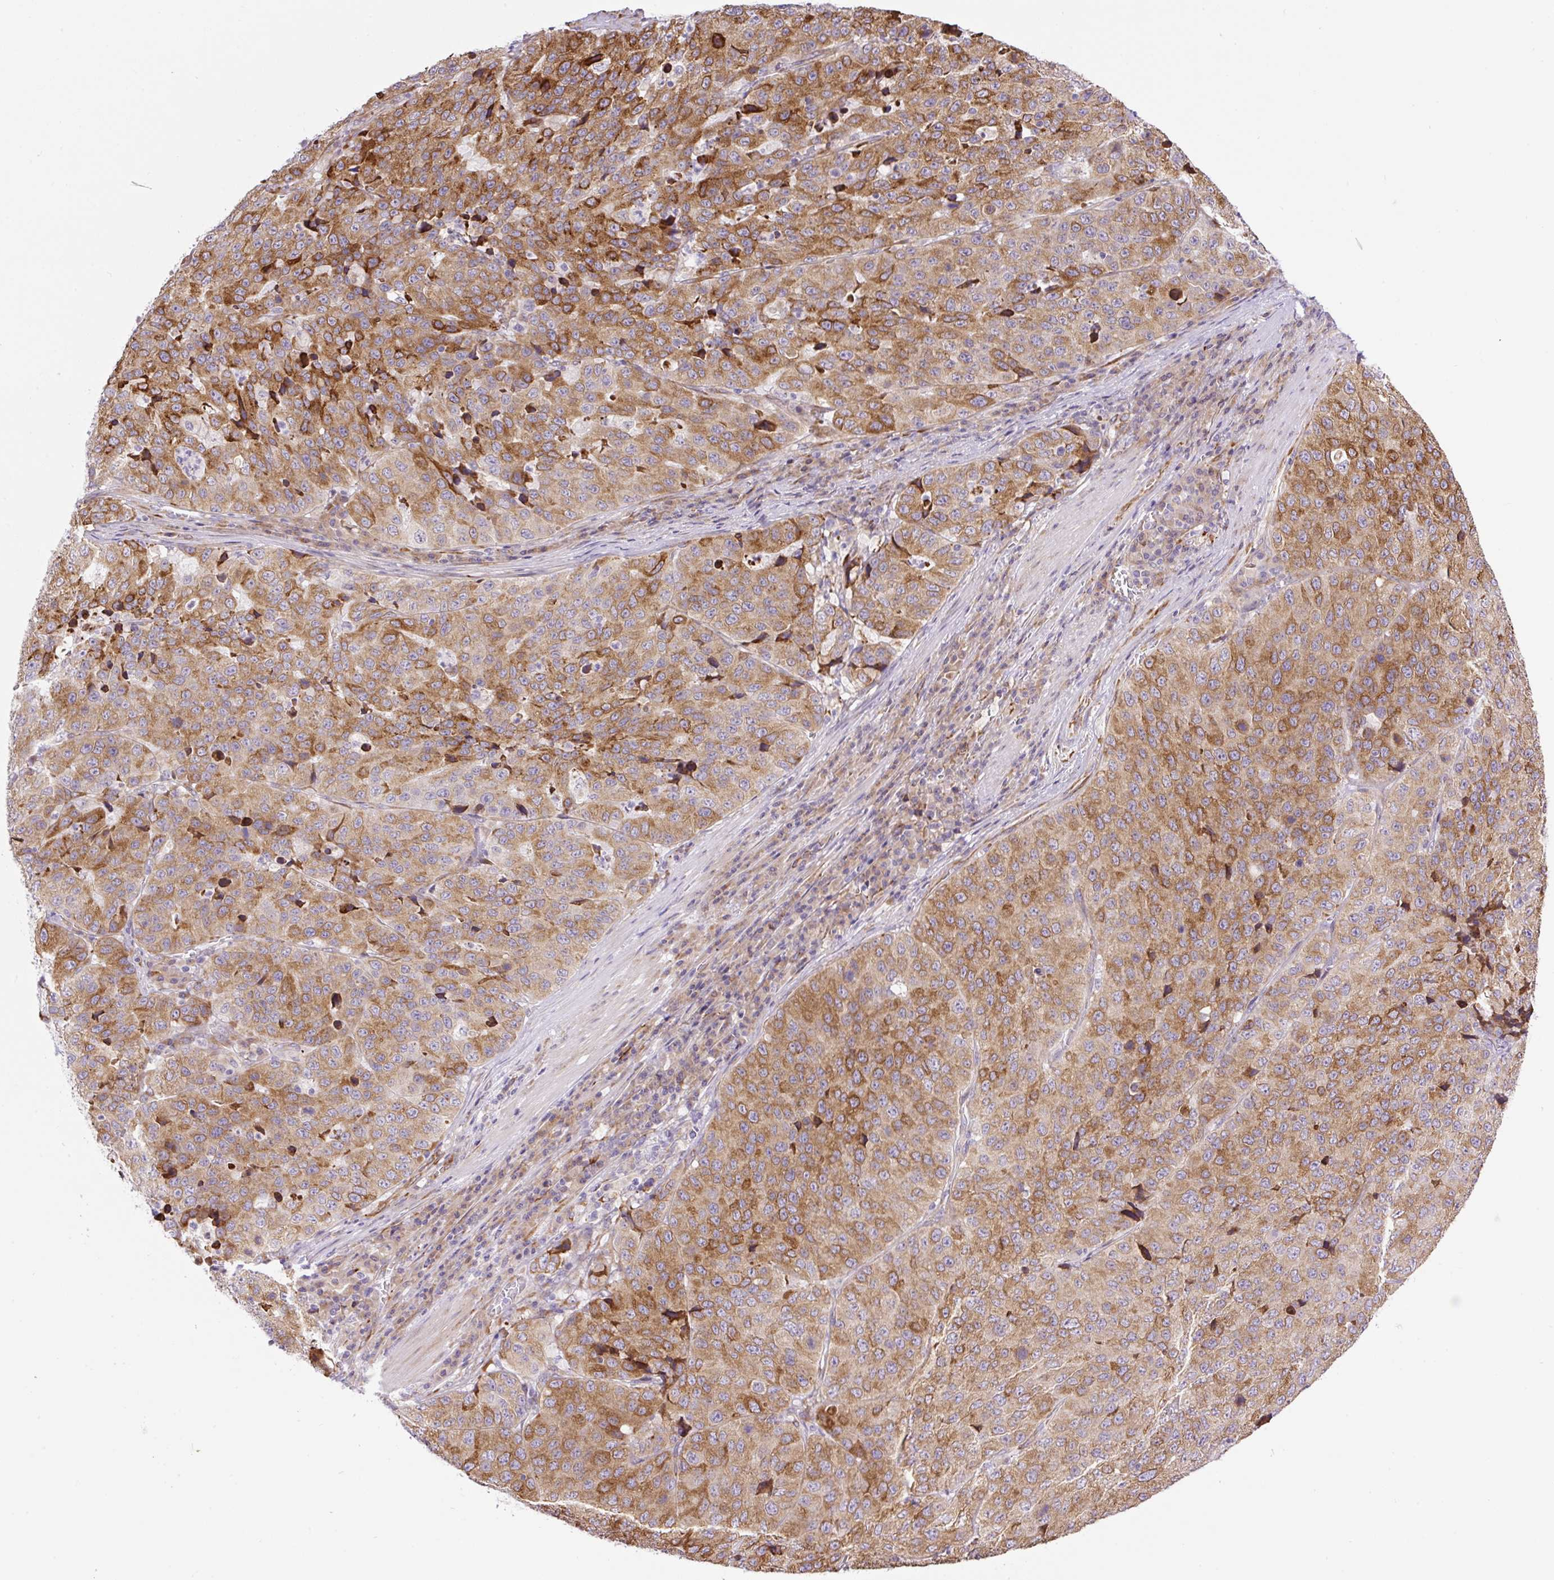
{"staining": {"intensity": "moderate", "quantity": ">75%", "location": "cytoplasmic/membranous"}, "tissue": "stomach cancer", "cell_type": "Tumor cells", "image_type": "cancer", "snomed": [{"axis": "morphology", "description": "Adenocarcinoma, NOS"}, {"axis": "topography", "description": "Stomach"}], "caption": "This is a micrograph of IHC staining of adenocarcinoma (stomach), which shows moderate positivity in the cytoplasmic/membranous of tumor cells.", "gene": "RAB30", "patient": {"sex": "male", "age": 71}}